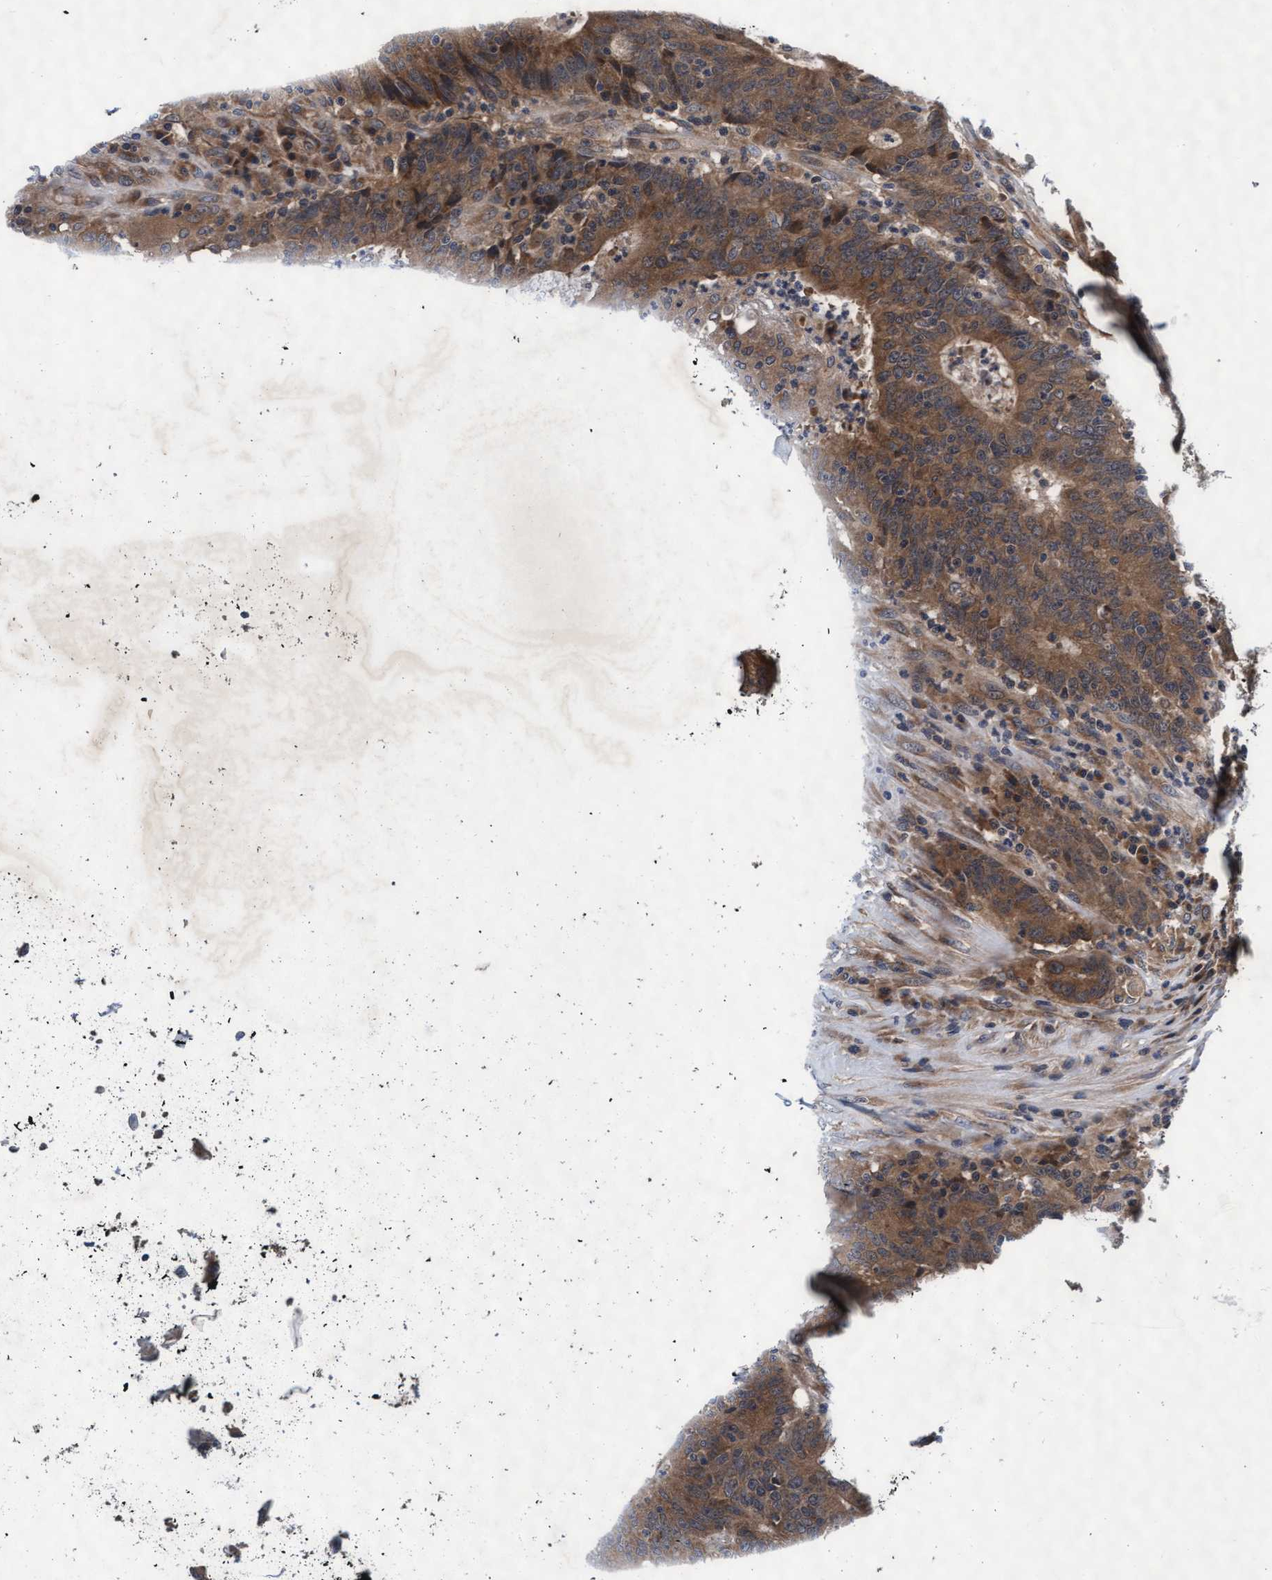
{"staining": {"intensity": "moderate", "quantity": ">75%", "location": "cytoplasmic/membranous"}, "tissue": "colorectal cancer", "cell_type": "Tumor cells", "image_type": "cancer", "snomed": [{"axis": "morphology", "description": "Normal tissue, NOS"}, {"axis": "morphology", "description": "Adenocarcinoma, NOS"}, {"axis": "topography", "description": "Colon"}], "caption": "Protein expression by immunohistochemistry (IHC) shows moderate cytoplasmic/membranous positivity in about >75% of tumor cells in colorectal cancer.", "gene": "EFCAB13", "patient": {"sex": "female", "age": 75}}